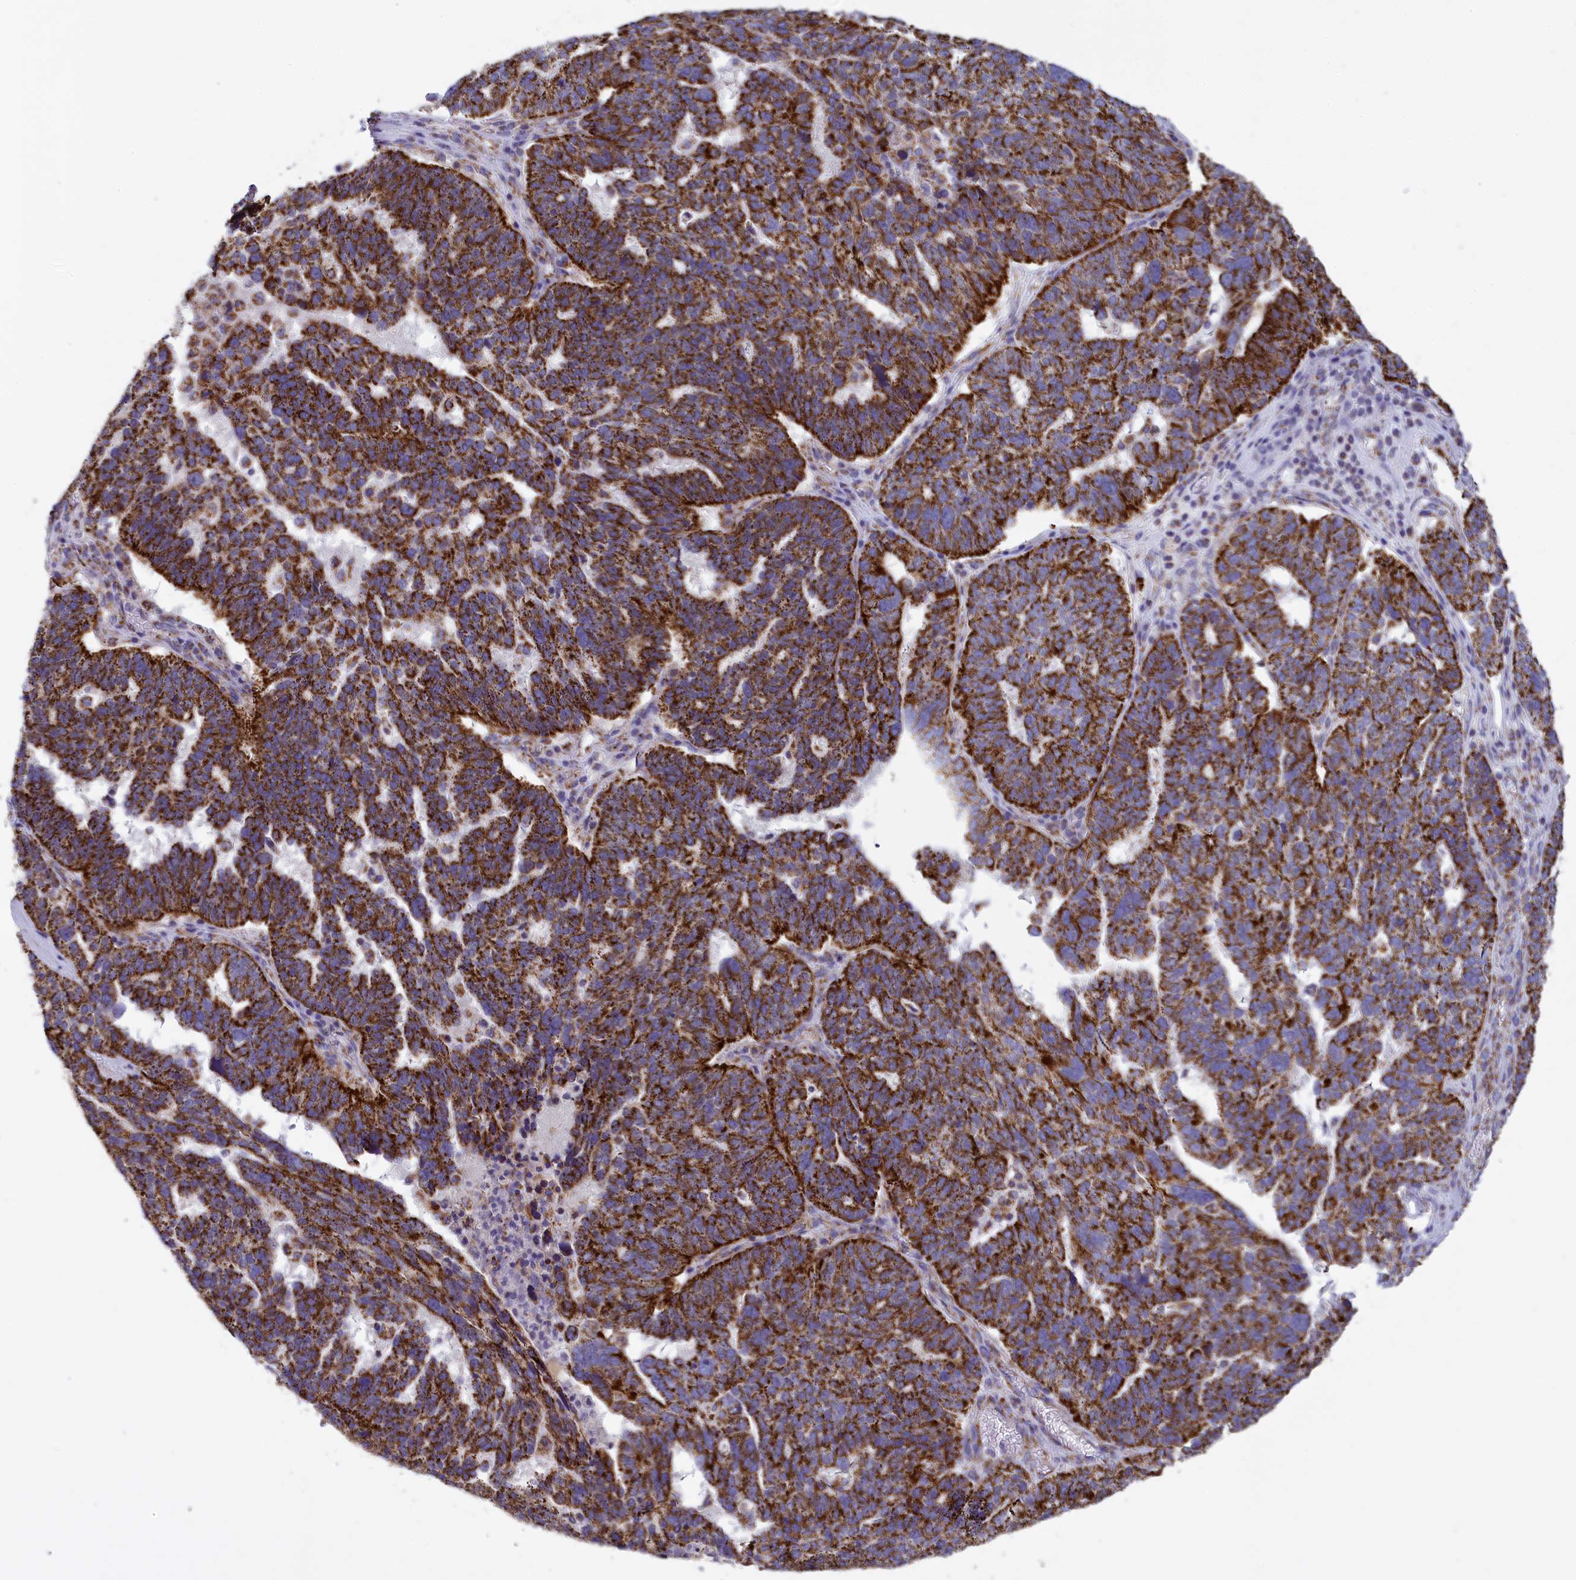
{"staining": {"intensity": "strong", "quantity": ">75%", "location": "cytoplasmic/membranous"}, "tissue": "ovarian cancer", "cell_type": "Tumor cells", "image_type": "cancer", "snomed": [{"axis": "morphology", "description": "Cystadenocarcinoma, serous, NOS"}, {"axis": "topography", "description": "Ovary"}], "caption": "Human serous cystadenocarcinoma (ovarian) stained for a protein (brown) demonstrates strong cytoplasmic/membranous positive staining in approximately >75% of tumor cells.", "gene": "ISOC2", "patient": {"sex": "female", "age": 59}}